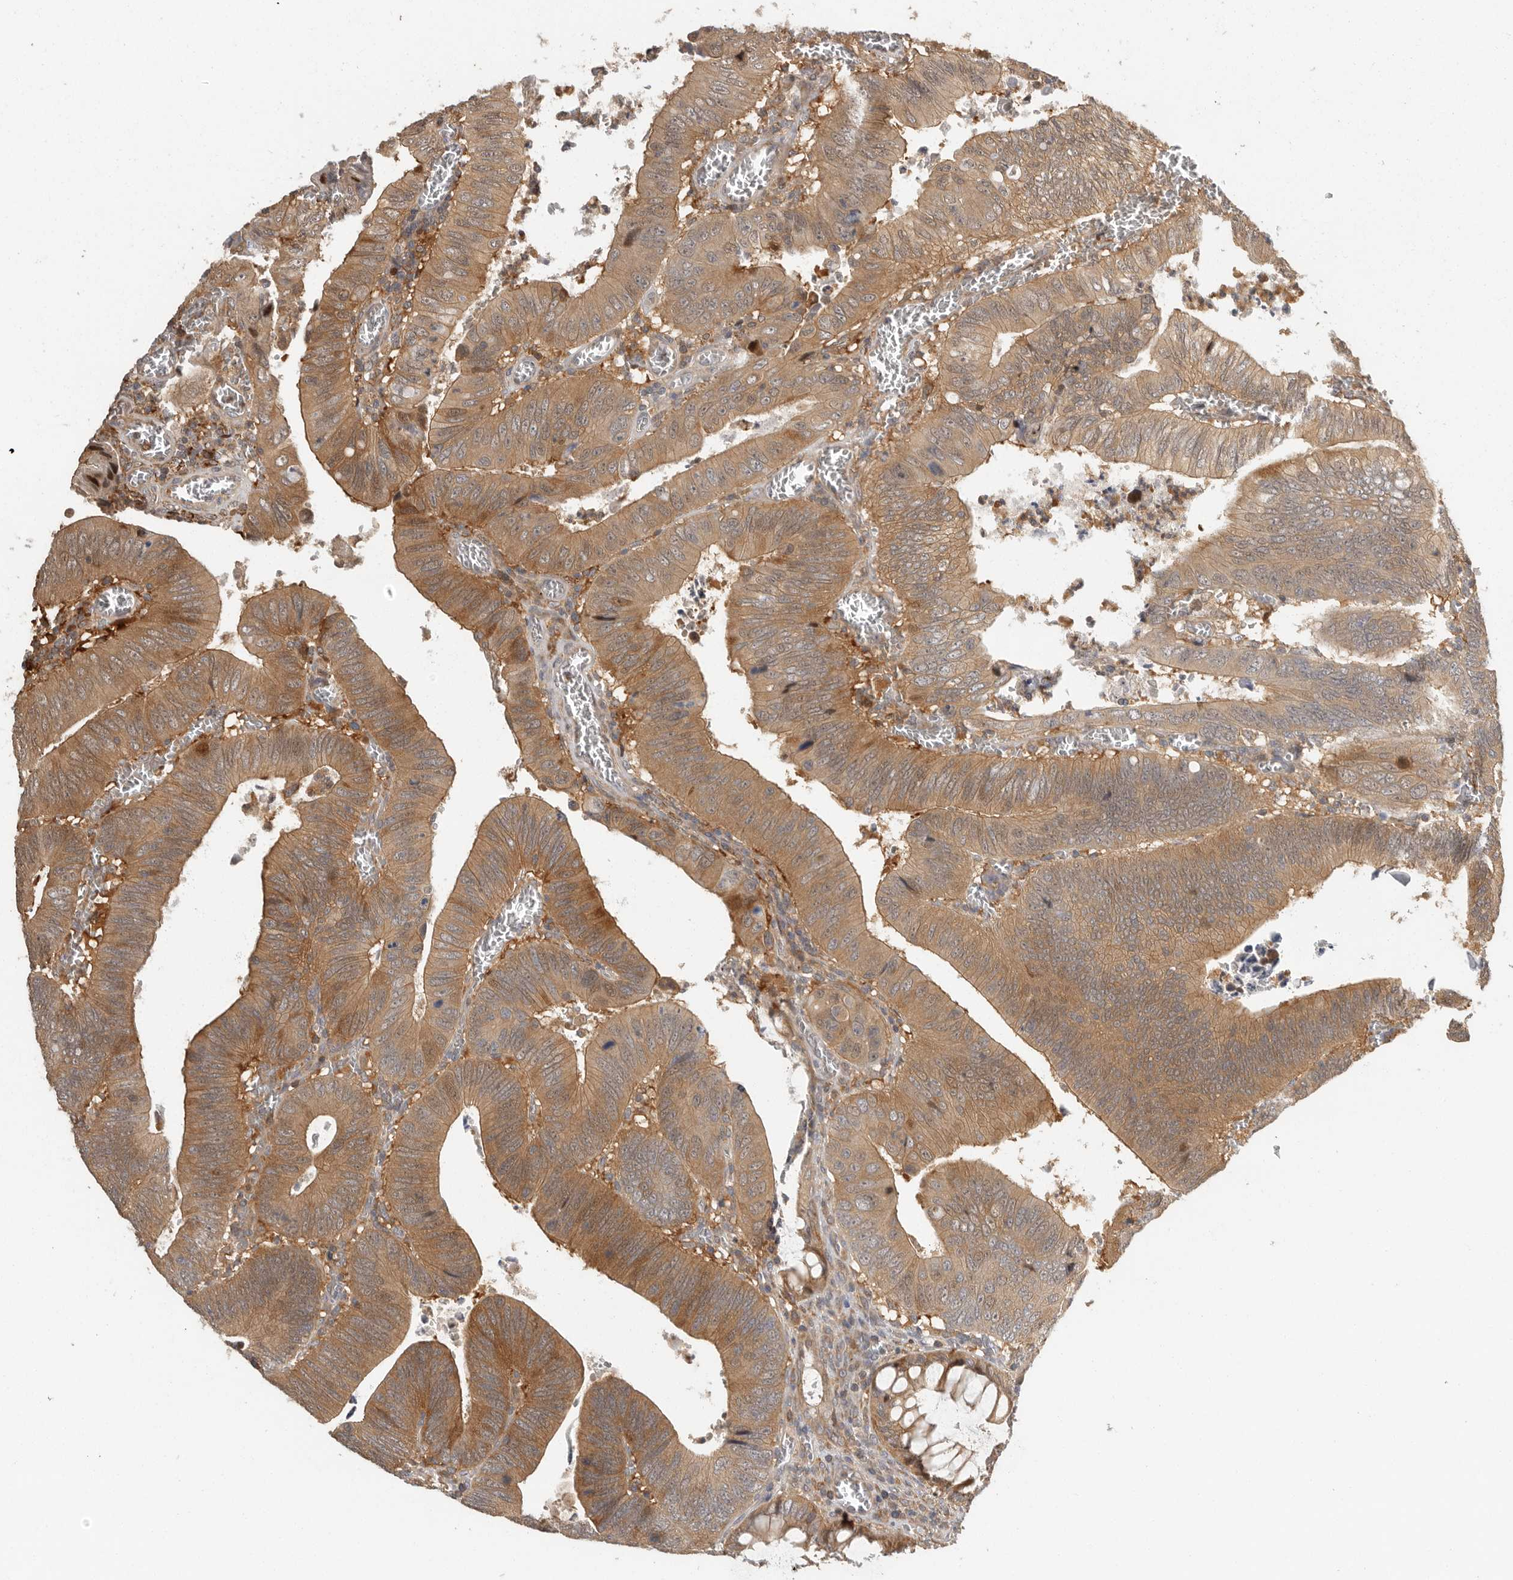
{"staining": {"intensity": "moderate", "quantity": ">75%", "location": "cytoplasmic/membranous"}, "tissue": "colorectal cancer", "cell_type": "Tumor cells", "image_type": "cancer", "snomed": [{"axis": "morphology", "description": "Inflammation, NOS"}, {"axis": "morphology", "description": "Adenocarcinoma, NOS"}, {"axis": "topography", "description": "Colon"}], "caption": "Brown immunohistochemical staining in colorectal cancer shows moderate cytoplasmic/membranous staining in approximately >75% of tumor cells. Ihc stains the protein in brown and the nuclei are stained blue.", "gene": "SWT1", "patient": {"sex": "male", "age": 72}}